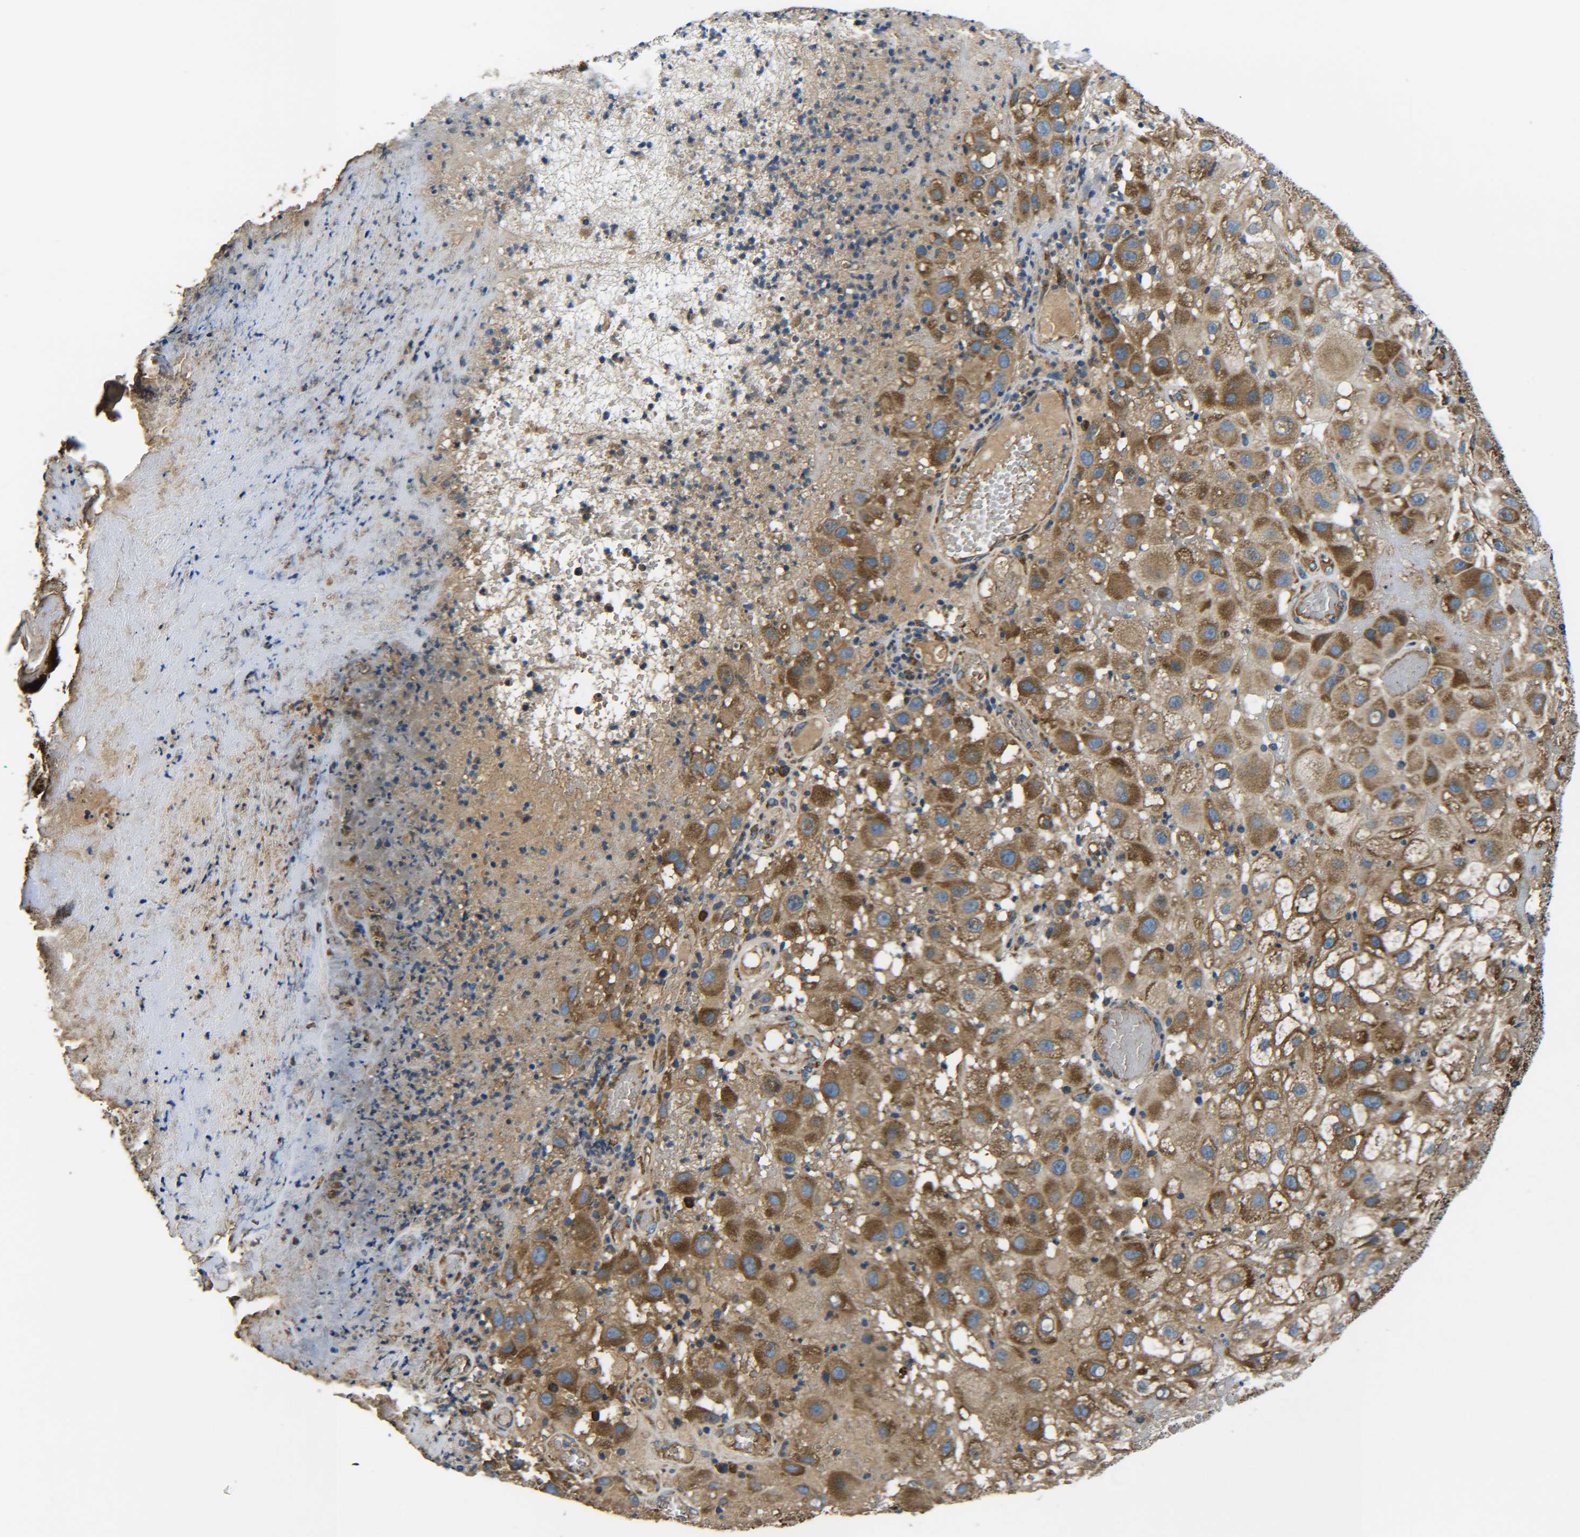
{"staining": {"intensity": "moderate", "quantity": ">75%", "location": "cytoplasmic/membranous"}, "tissue": "melanoma", "cell_type": "Tumor cells", "image_type": "cancer", "snomed": [{"axis": "morphology", "description": "Malignant melanoma, NOS"}, {"axis": "topography", "description": "Skin"}], "caption": "A brown stain highlights moderate cytoplasmic/membranous staining of a protein in melanoma tumor cells. The protein is shown in brown color, while the nuclei are stained blue.", "gene": "PREB", "patient": {"sex": "female", "age": 81}}